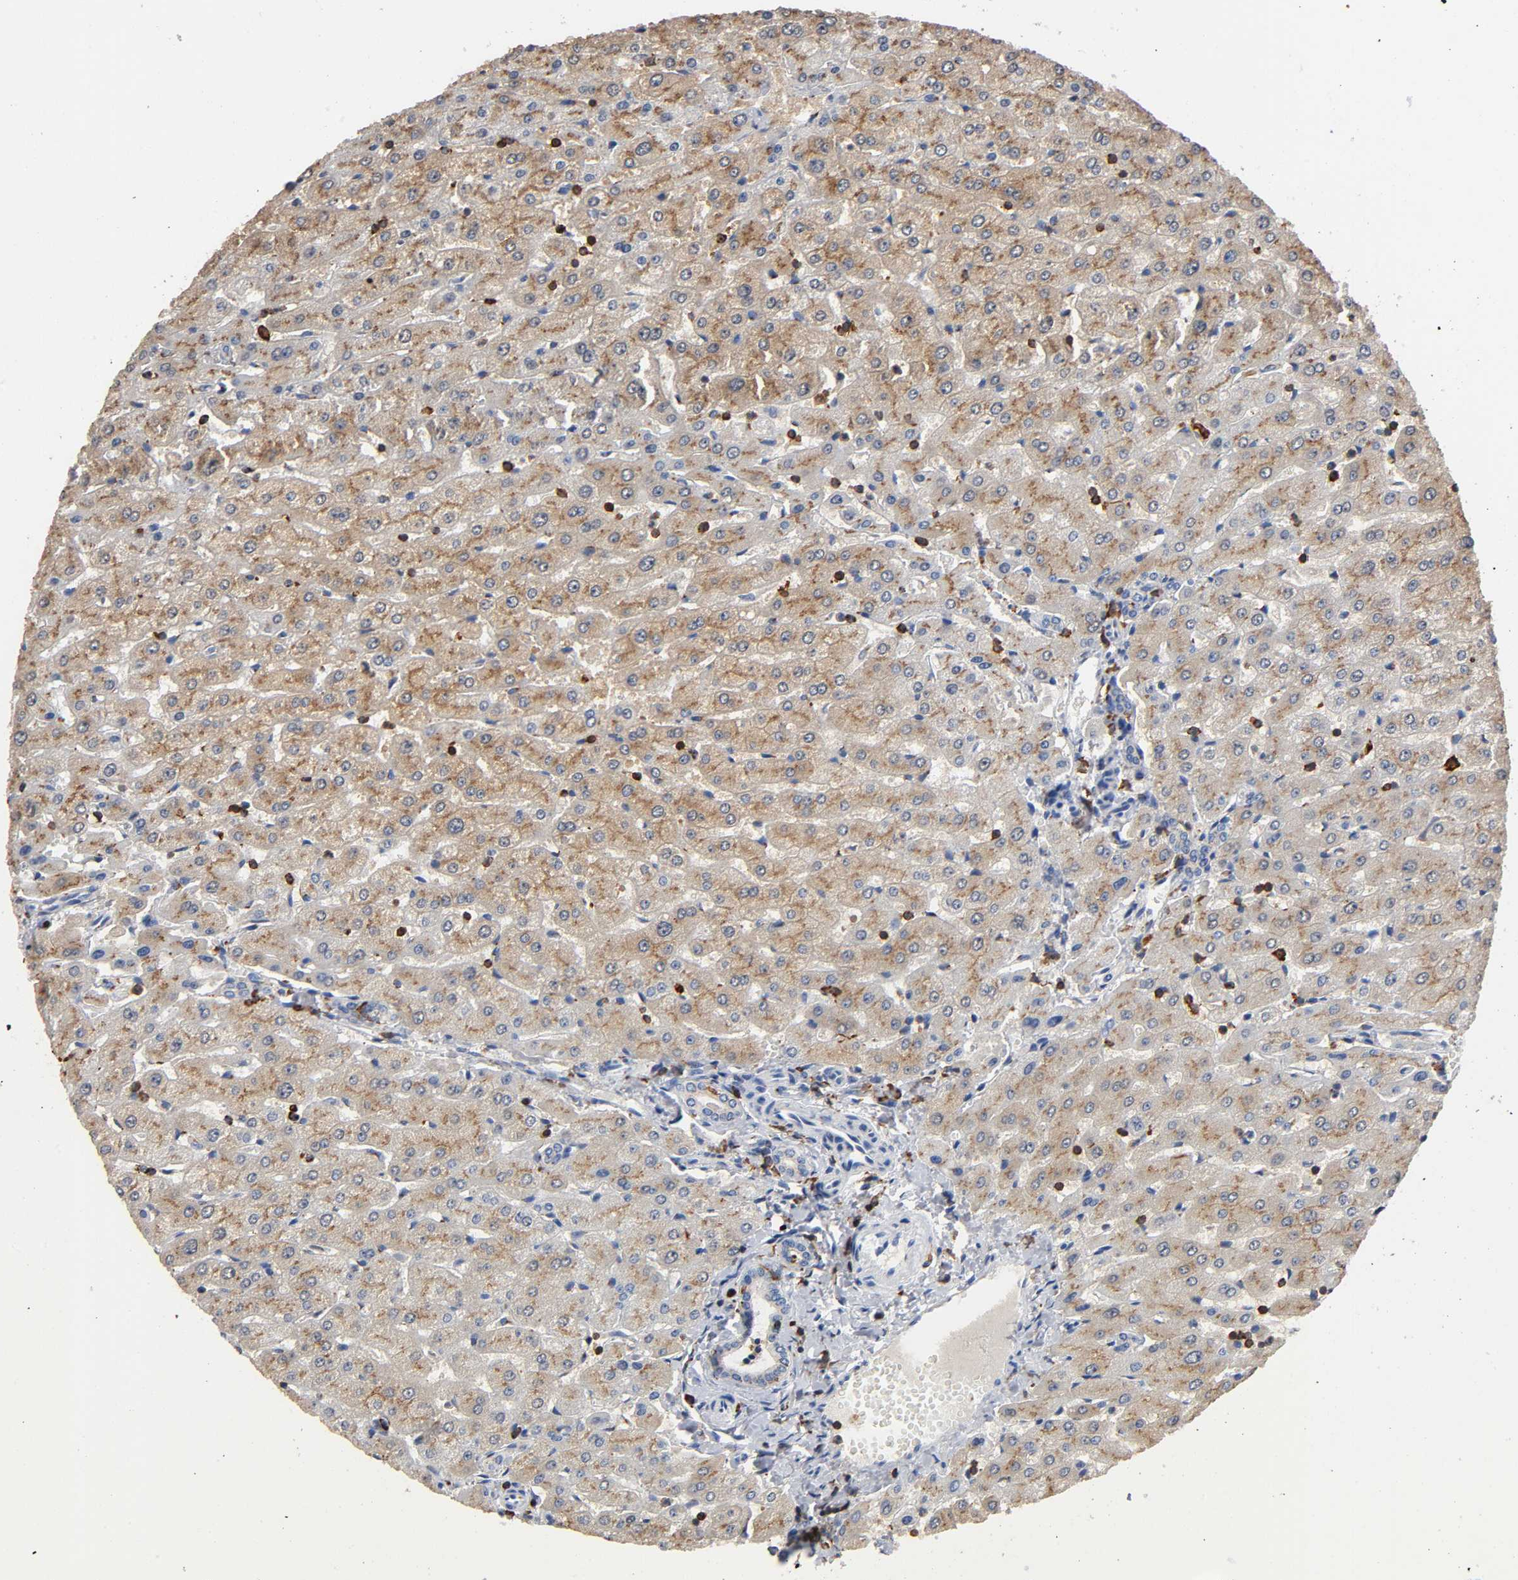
{"staining": {"intensity": "moderate", "quantity": "25%-75%", "location": "cytoplasmic/membranous"}, "tissue": "liver", "cell_type": "Cholangiocytes", "image_type": "normal", "snomed": [{"axis": "morphology", "description": "Normal tissue, NOS"}, {"axis": "morphology", "description": "Fibrosis, NOS"}, {"axis": "topography", "description": "Liver"}], "caption": "Immunohistochemistry (IHC) histopathology image of benign liver: human liver stained using immunohistochemistry (IHC) demonstrates medium levels of moderate protein expression localized specifically in the cytoplasmic/membranous of cholangiocytes, appearing as a cytoplasmic/membranous brown color.", "gene": "CAPN10", "patient": {"sex": "female", "age": 29}}